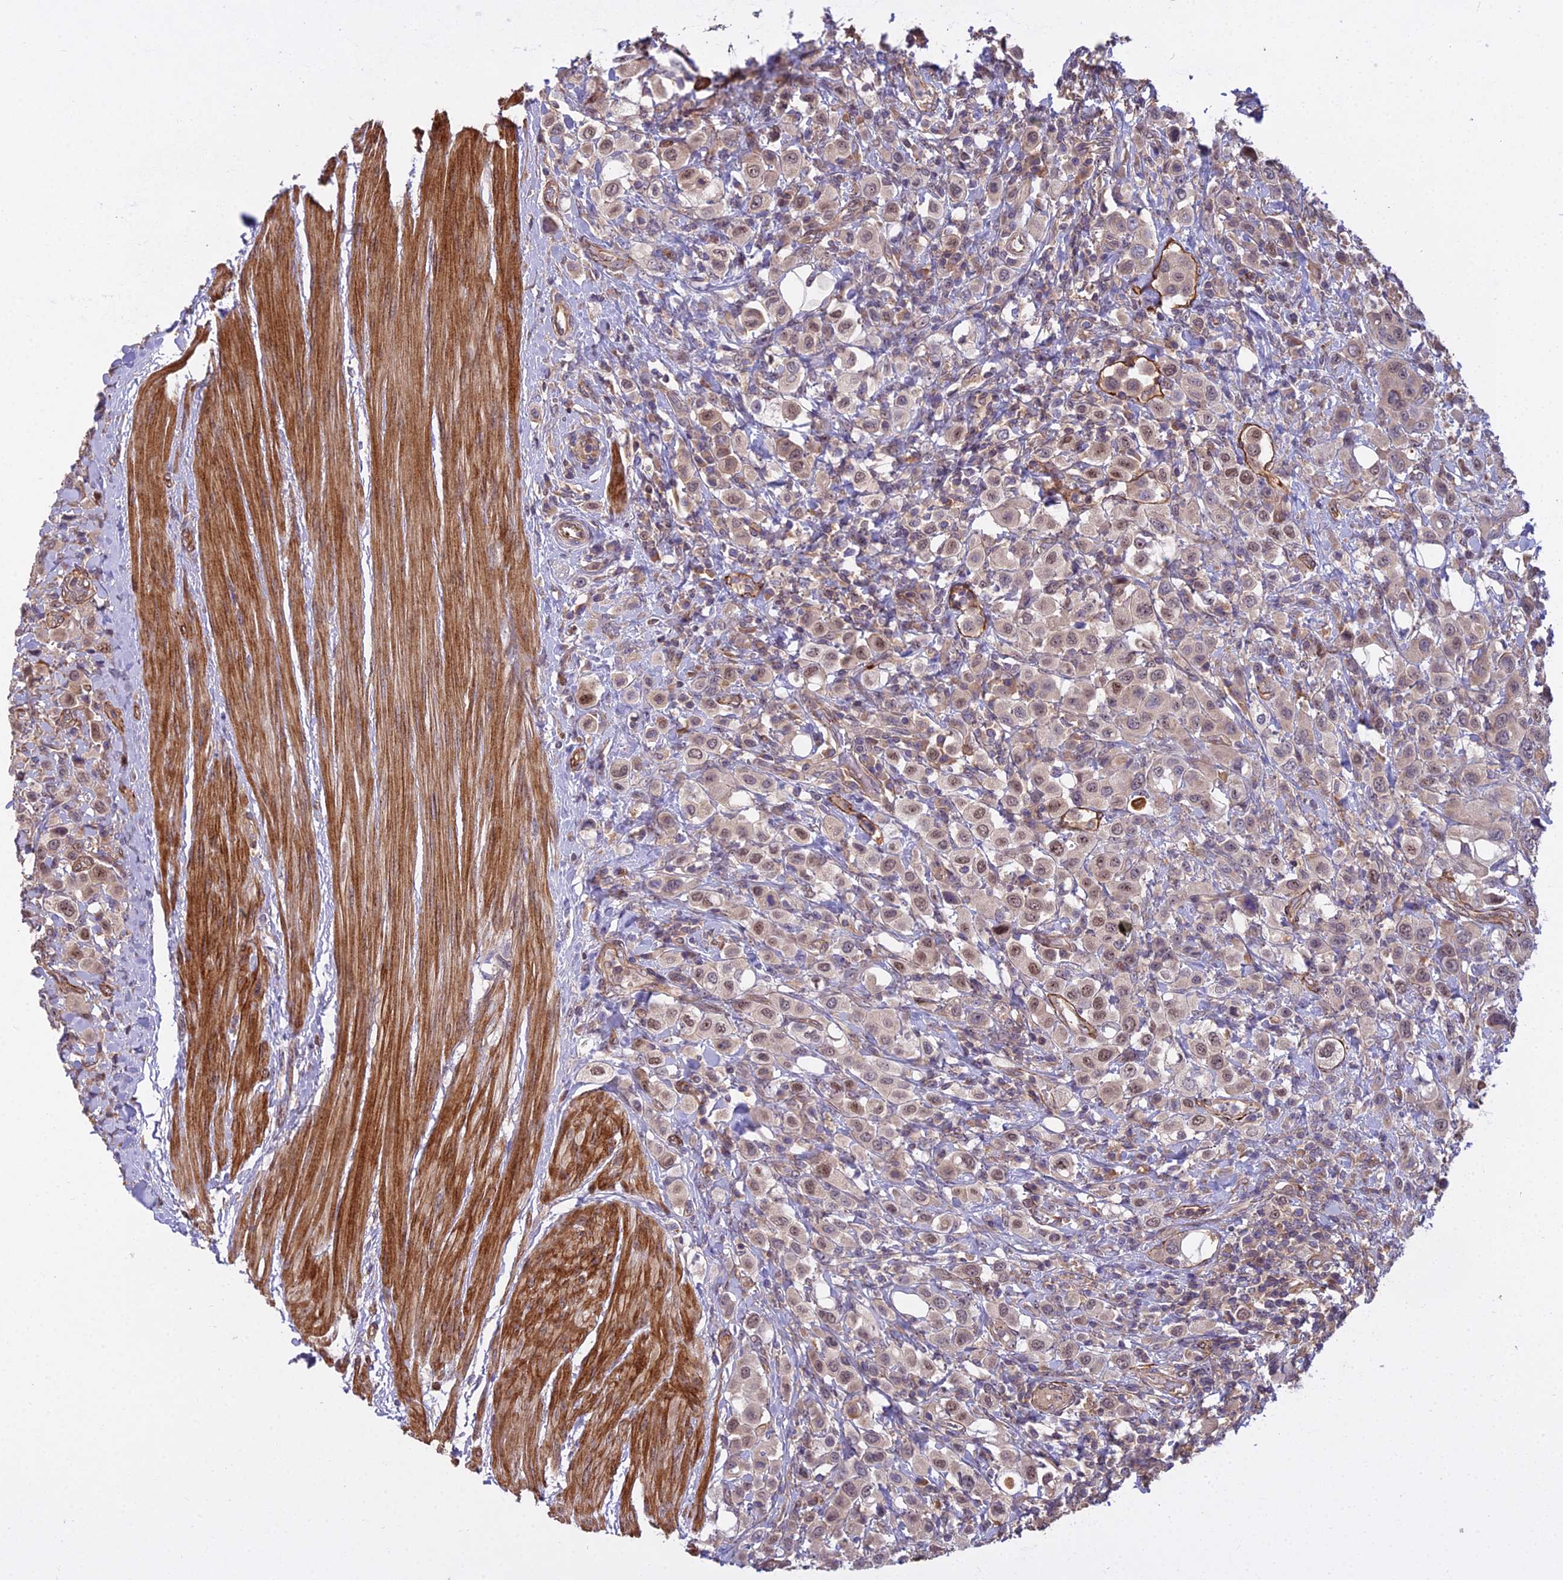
{"staining": {"intensity": "moderate", "quantity": "25%-75%", "location": "nuclear"}, "tissue": "urothelial cancer", "cell_type": "Tumor cells", "image_type": "cancer", "snomed": [{"axis": "morphology", "description": "Urothelial carcinoma, High grade"}, {"axis": "topography", "description": "Urinary bladder"}], "caption": "Brown immunohistochemical staining in human urothelial cancer reveals moderate nuclear expression in about 25%-75% of tumor cells.", "gene": "TCEA3", "patient": {"sex": "male", "age": 50}}